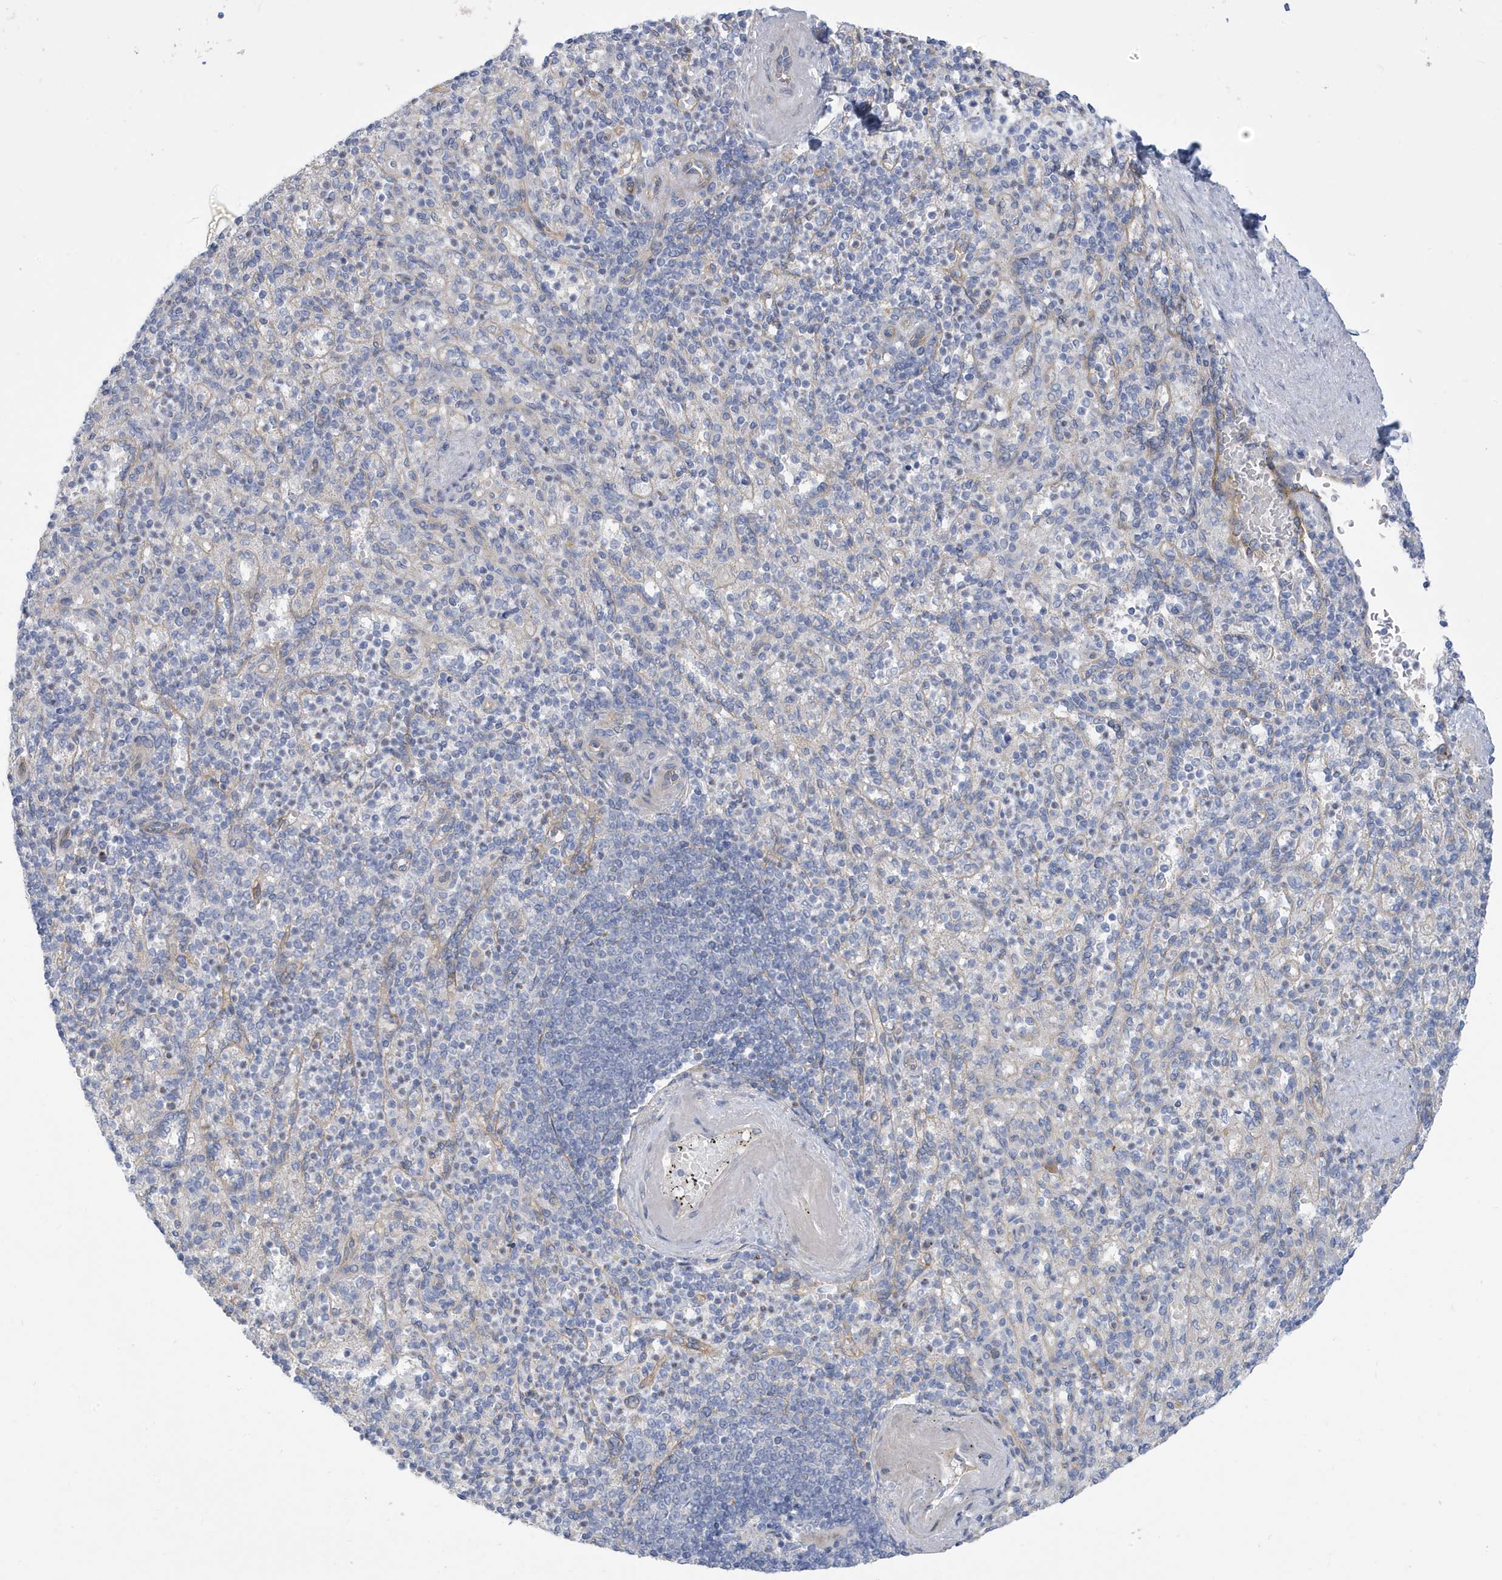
{"staining": {"intensity": "negative", "quantity": "none", "location": "none"}, "tissue": "spleen", "cell_type": "Cells in red pulp", "image_type": "normal", "snomed": [{"axis": "morphology", "description": "Normal tissue, NOS"}, {"axis": "topography", "description": "Spleen"}], "caption": "High magnification brightfield microscopy of unremarkable spleen stained with DAB (brown) and counterstained with hematoxylin (blue): cells in red pulp show no significant expression.", "gene": "ATP13A5", "patient": {"sex": "female", "age": 74}}